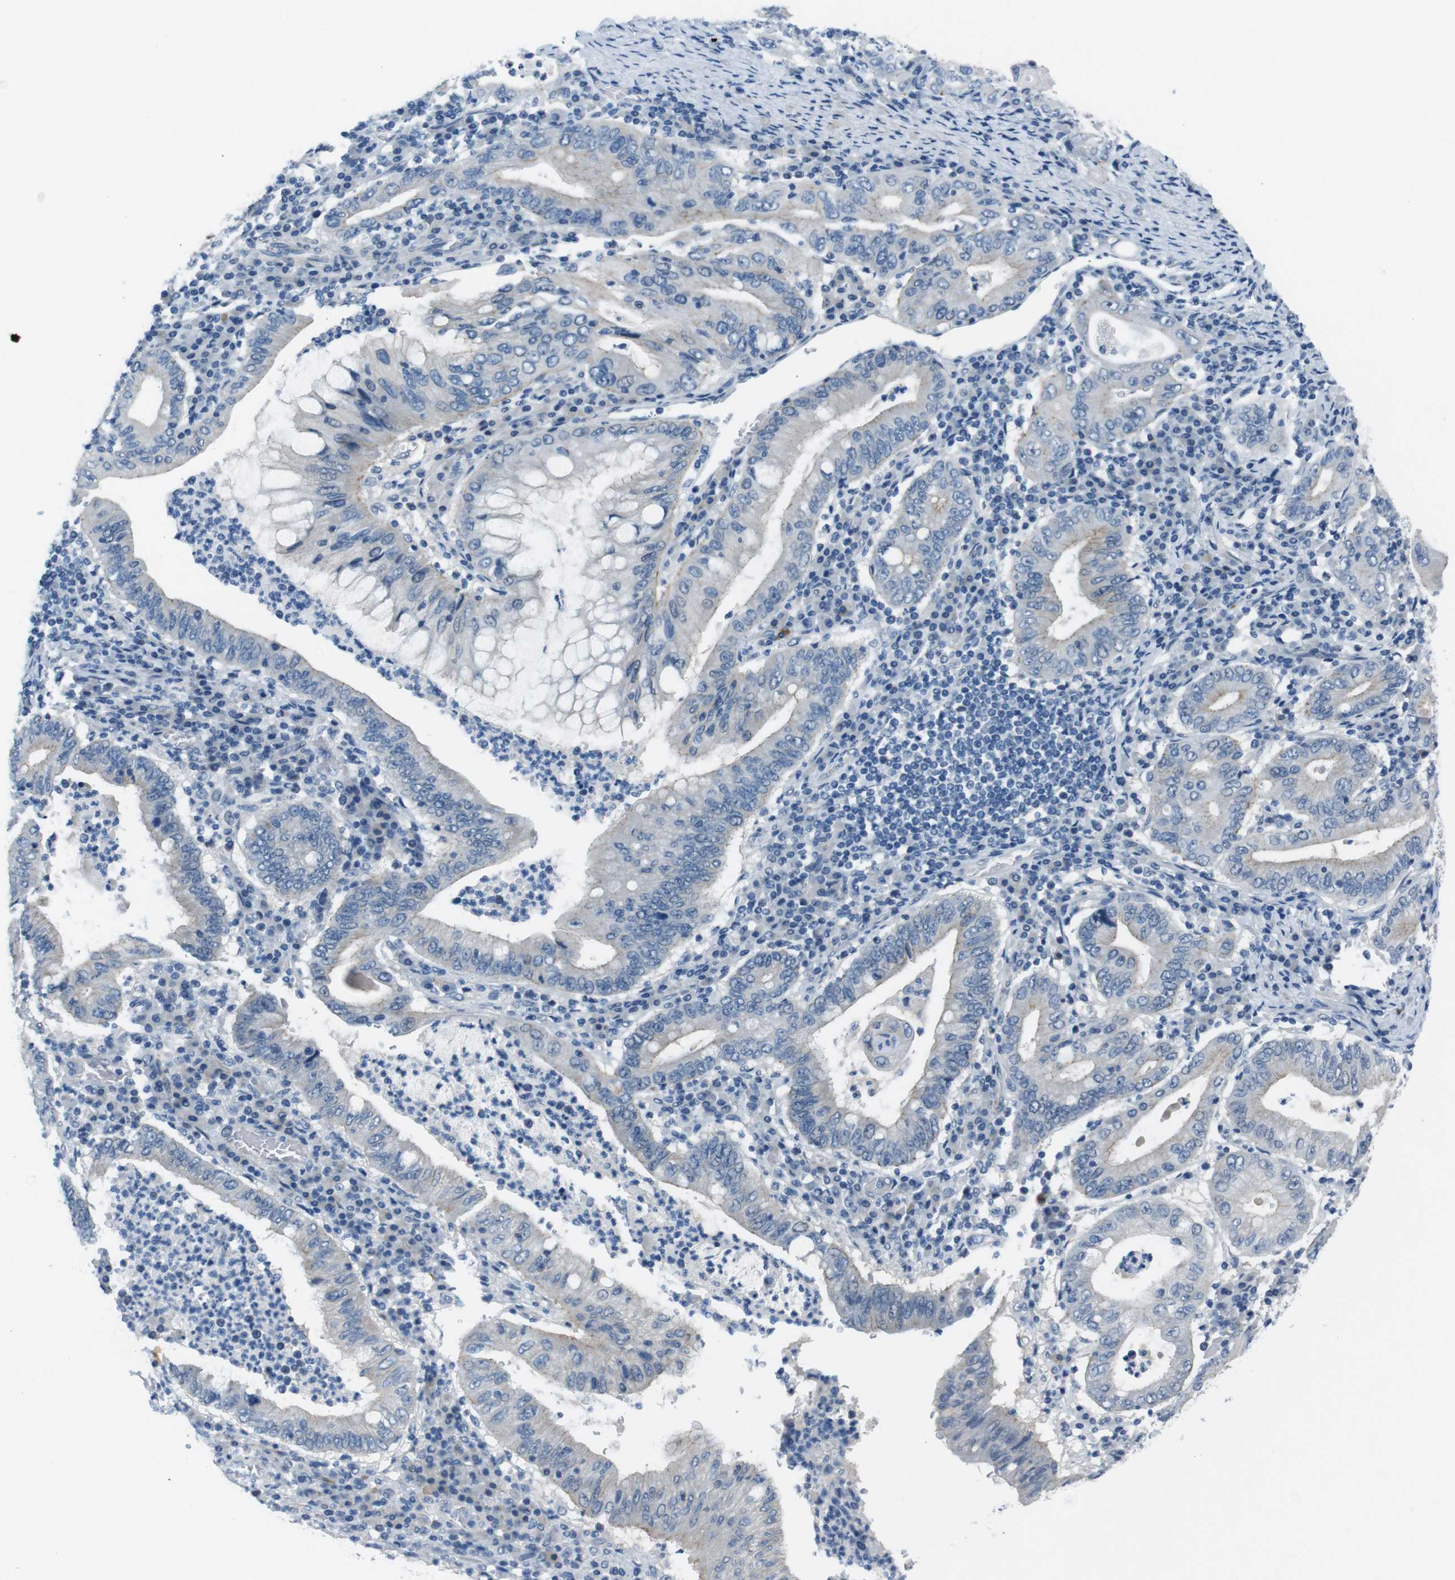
{"staining": {"intensity": "negative", "quantity": "none", "location": "none"}, "tissue": "stomach cancer", "cell_type": "Tumor cells", "image_type": "cancer", "snomed": [{"axis": "morphology", "description": "Normal tissue, NOS"}, {"axis": "morphology", "description": "Adenocarcinoma, NOS"}, {"axis": "topography", "description": "Esophagus"}, {"axis": "topography", "description": "Stomach, upper"}, {"axis": "topography", "description": "Peripheral nerve tissue"}], "caption": "This is an immunohistochemistry photomicrograph of stomach cancer. There is no positivity in tumor cells.", "gene": "HRH2", "patient": {"sex": "male", "age": 62}}